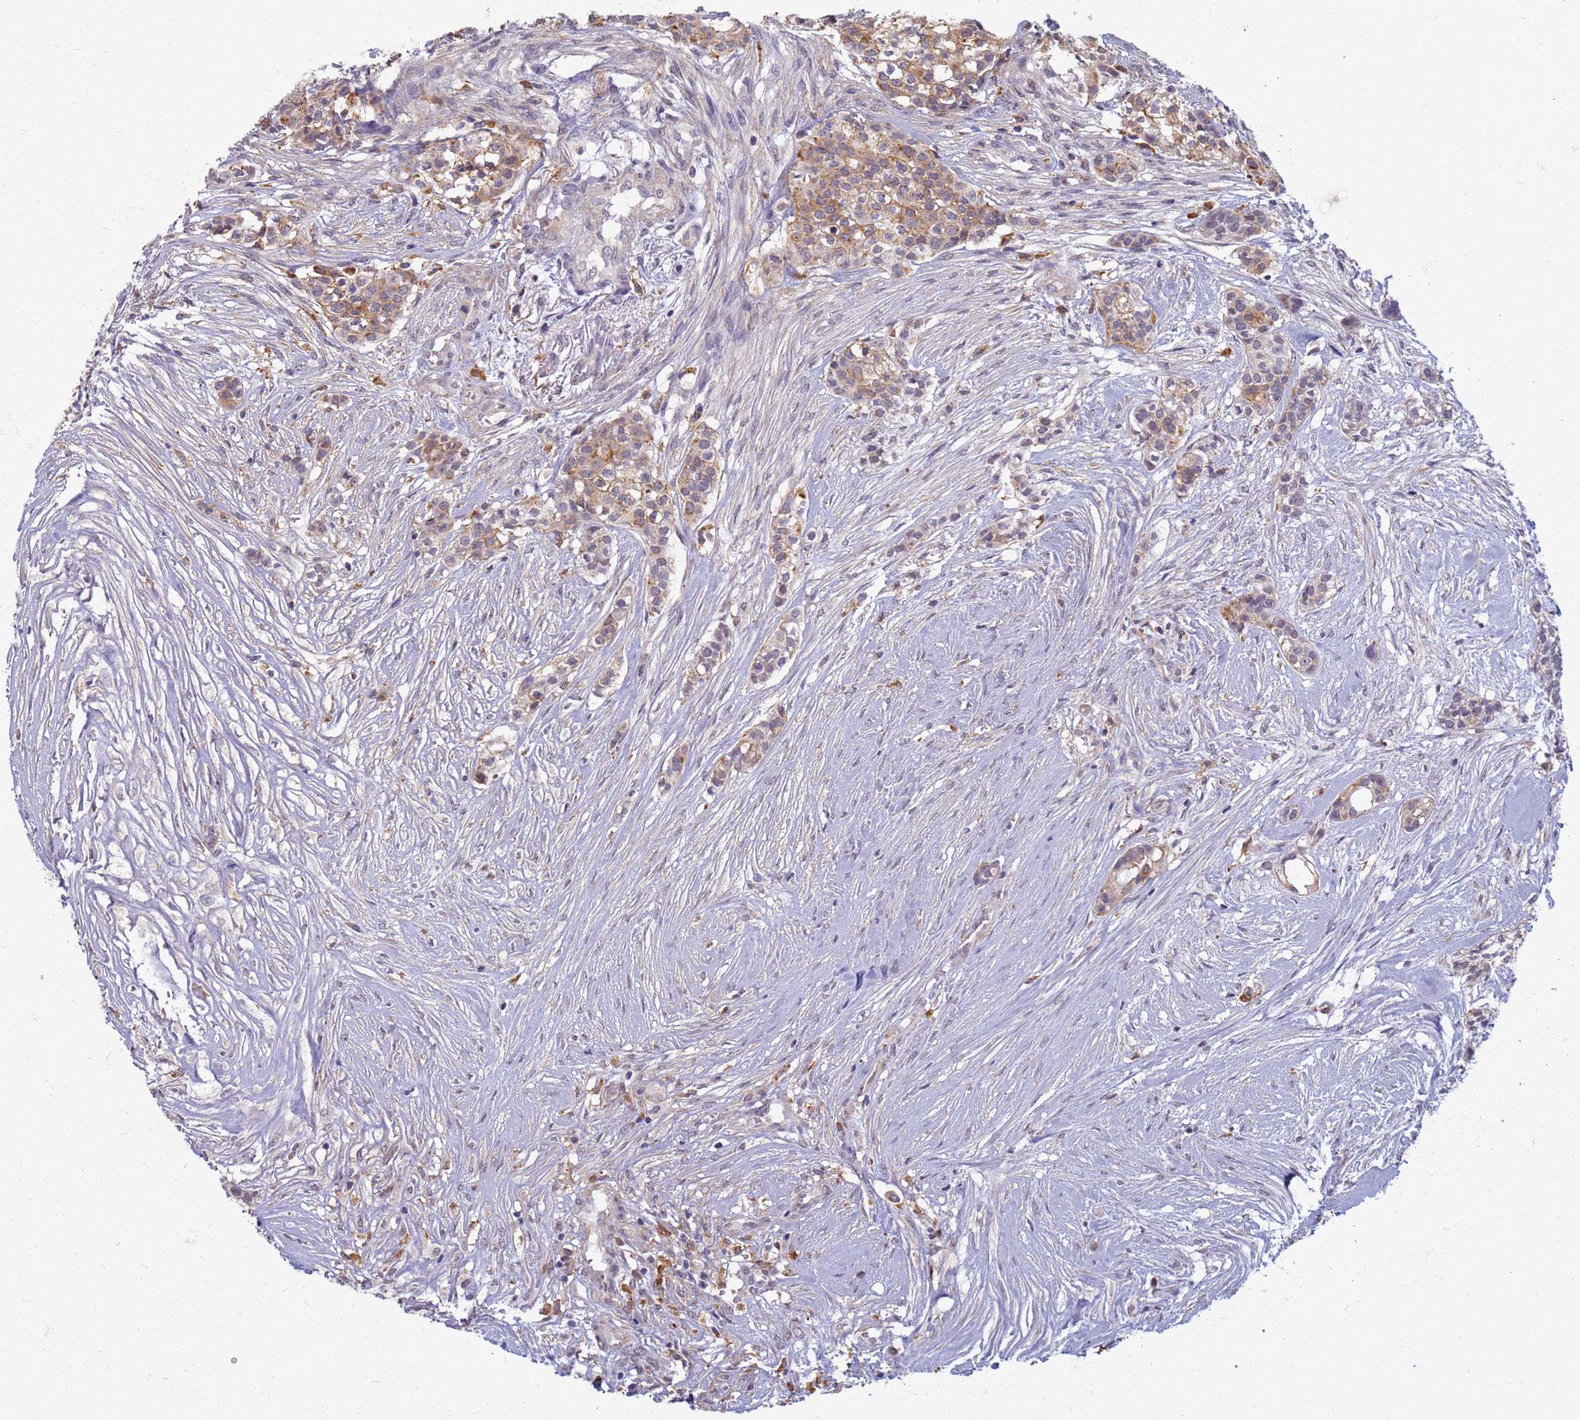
{"staining": {"intensity": "moderate", "quantity": "25%-75%", "location": "cytoplasmic/membranous"}, "tissue": "head and neck cancer", "cell_type": "Tumor cells", "image_type": "cancer", "snomed": [{"axis": "morphology", "description": "Adenocarcinoma, NOS"}, {"axis": "topography", "description": "Head-Neck"}], "caption": "Immunohistochemical staining of human head and neck cancer shows medium levels of moderate cytoplasmic/membranous staining in approximately 25%-75% of tumor cells.", "gene": "ATP6V1E1", "patient": {"sex": "male", "age": 81}}